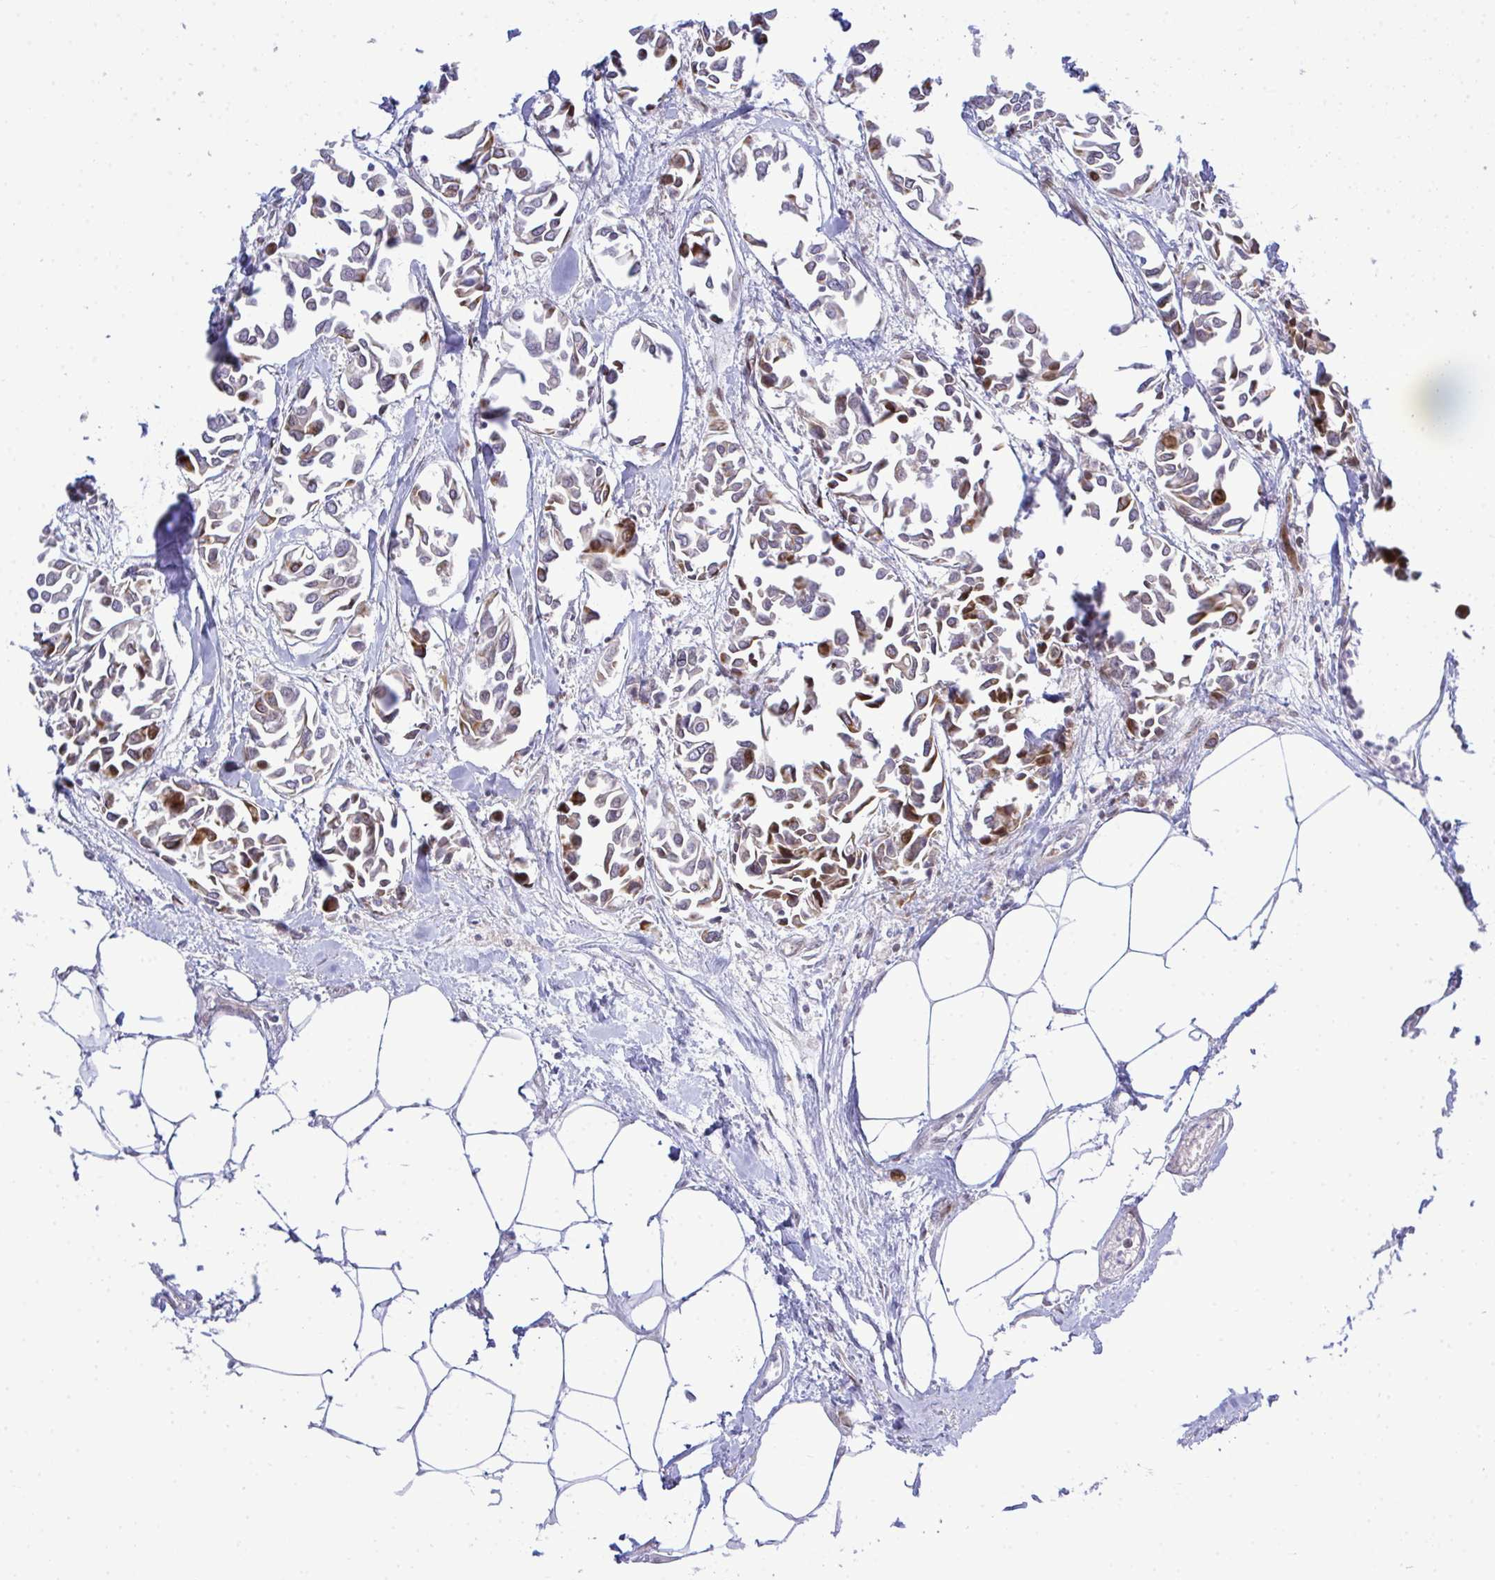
{"staining": {"intensity": "strong", "quantity": ">75%", "location": "cytoplasmic/membranous"}, "tissue": "breast cancer", "cell_type": "Tumor cells", "image_type": "cancer", "snomed": [{"axis": "morphology", "description": "Duct carcinoma"}, {"axis": "topography", "description": "Breast"}], "caption": "Tumor cells reveal strong cytoplasmic/membranous positivity in about >75% of cells in breast cancer (infiltrating ductal carcinoma). The staining was performed using DAB to visualize the protein expression in brown, while the nuclei were stained in blue with hematoxylin (Magnification: 20x).", "gene": "CASTOR2", "patient": {"sex": "female", "age": 54}}